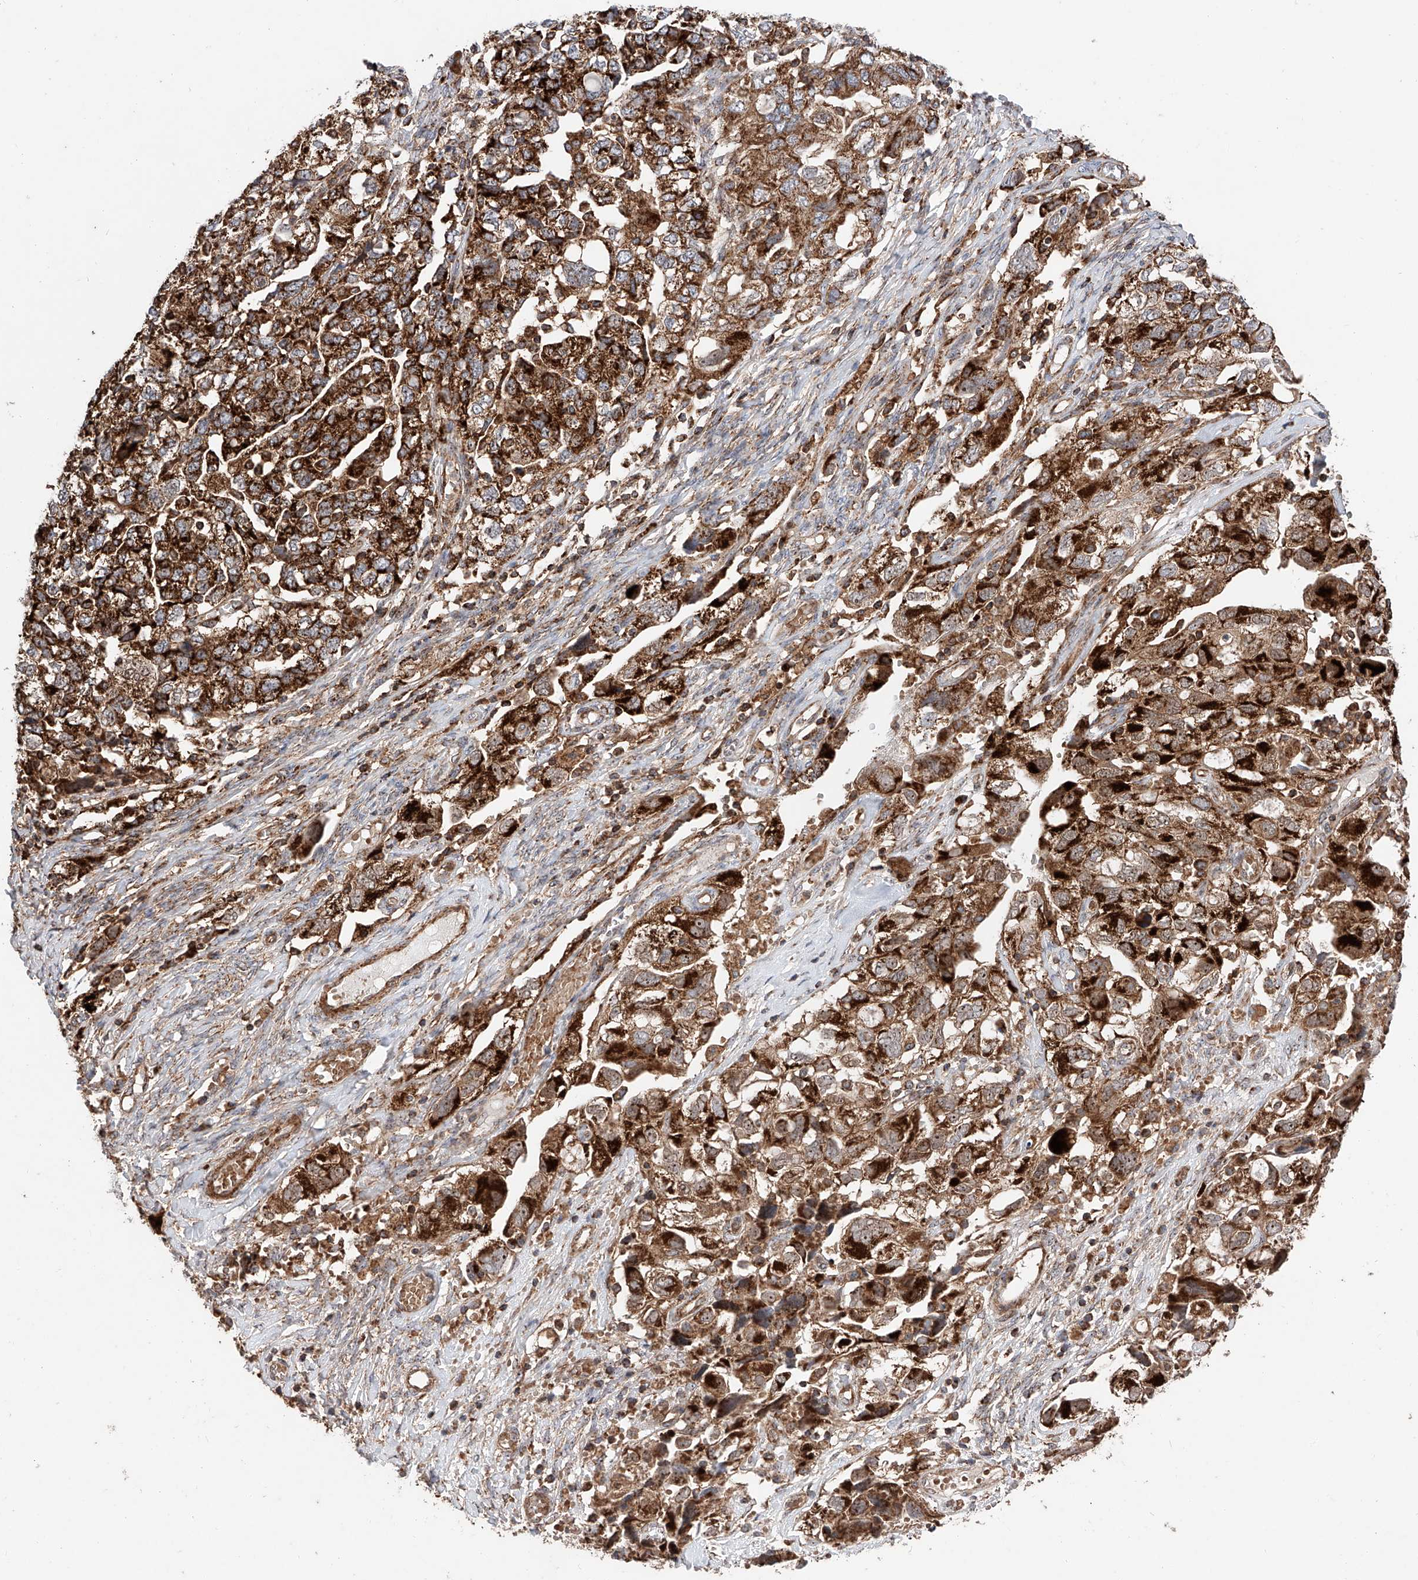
{"staining": {"intensity": "strong", "quantity": ">75%", "location": "cytoplasmic/membranous"}, "tissue": "ovarian cancer", "cell_type": "Tumor cells", "image_type": "cancer", "snomed": [{"axis": "morphology", "description": "Carcinoma, NOS"}, {"axis": "morphology", "description": "Cystadenocarcinoma, serous, NOS"}, {"axis": "topography", "description": "Ovary"}], "caption": "Protein staining of ovarian cancer tissue reveals strong cytoplasmic/membranous expression in about >75% of tumor cells.", "gene": "PISD", "patient": {"sex": "female", "age": 69}}